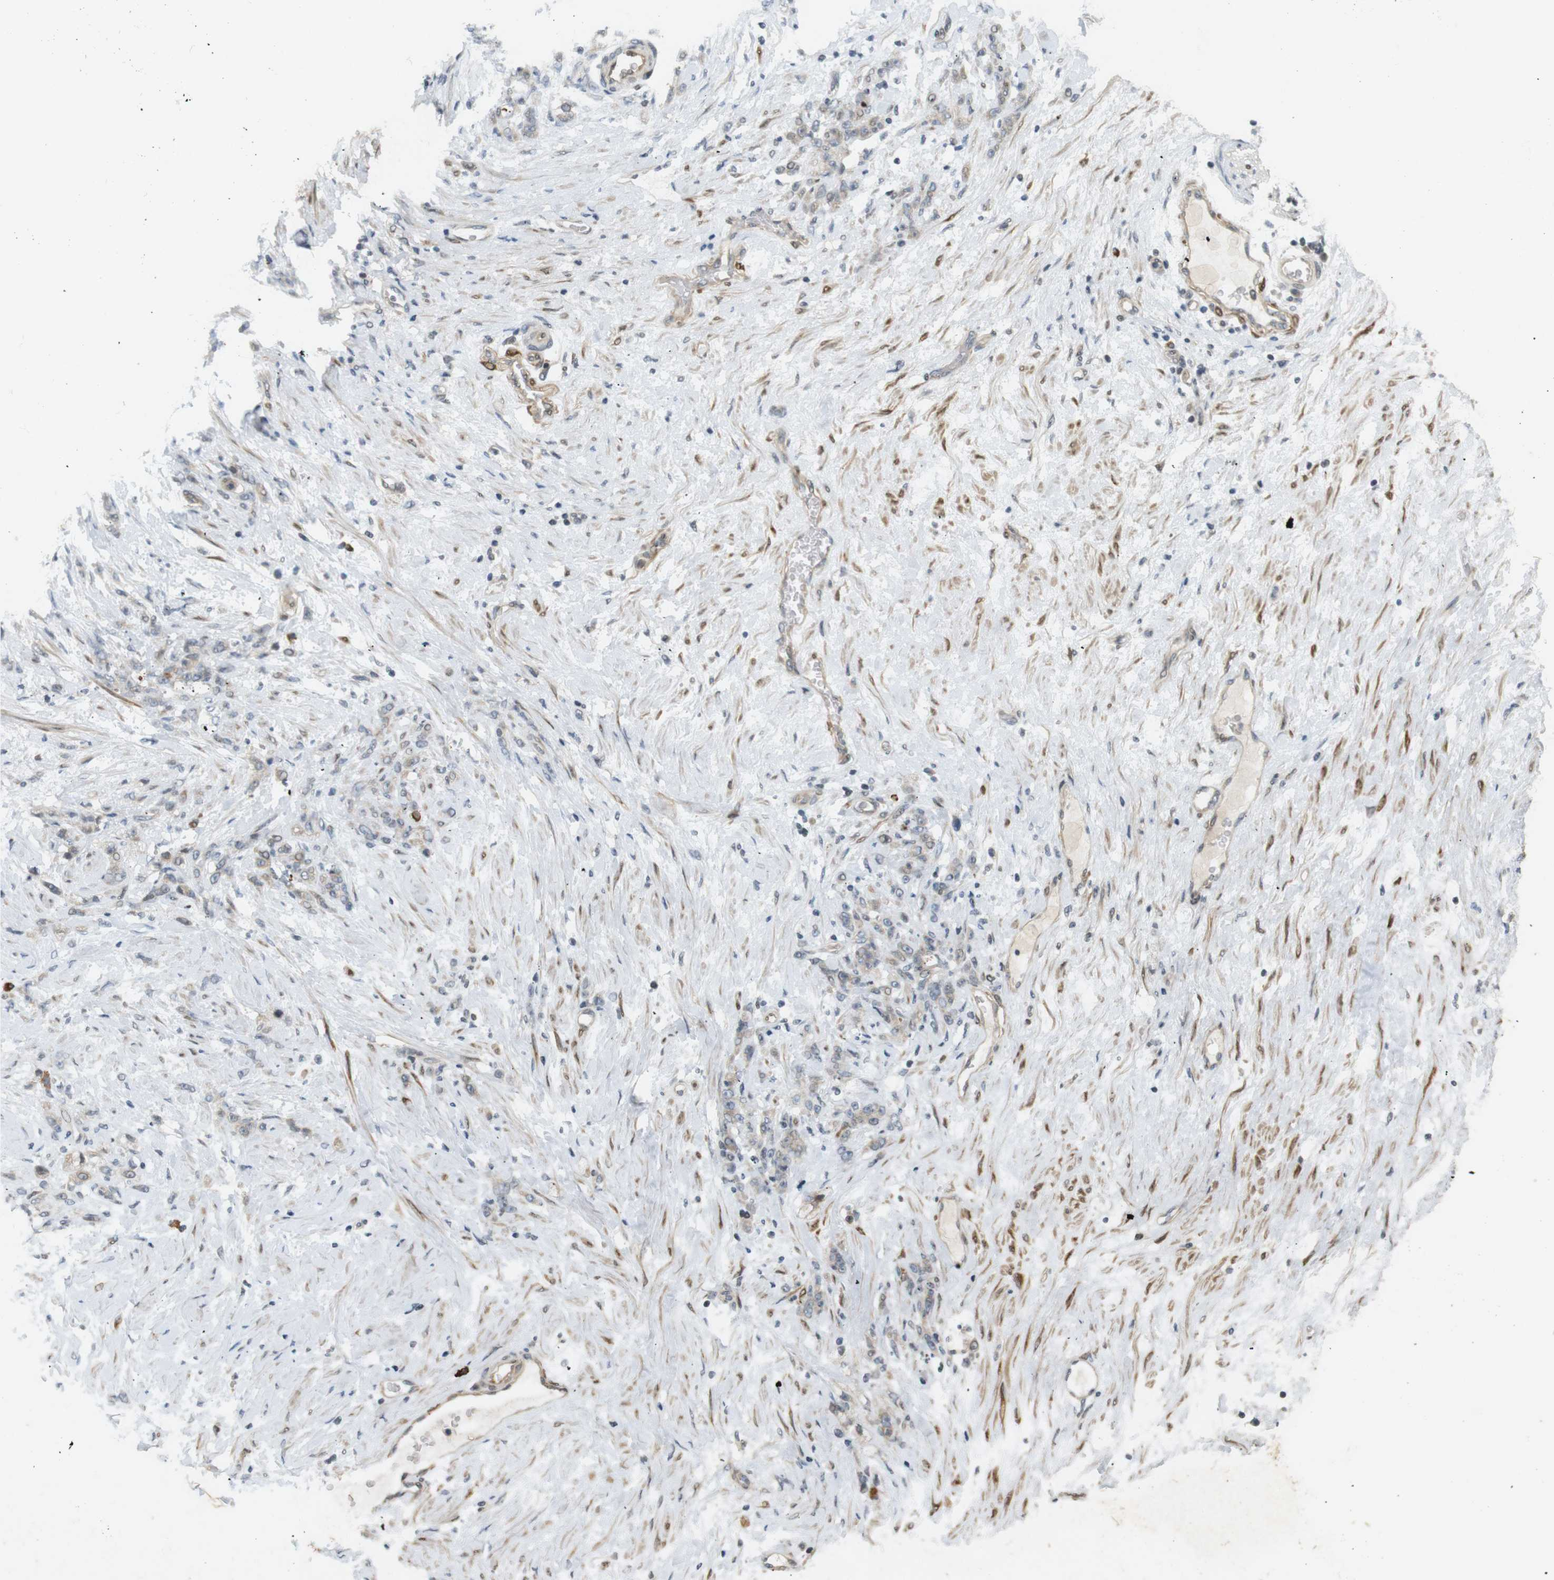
{"staining": {"intensity": "weak", "quantity": "25%-75%", "location": "cytoplasmic/membranous"}, "tissue": "stomach cancer", "cell_type": "Tumor cells", "image_type": "cancer", "snomed": [{"axis": "morphology", "description": "Adenocarcinoma, NOS"}, {"axis": "topography", "description": "Stomach"}], "caption": "This is a photomicrograph of IHC staining of stomach cancer, which shows weak positivity in the cytoplasmic/membranous of tumor cells.", "gene": "PPP1R14A", "patient": {"sex": "male", "age": 82}}